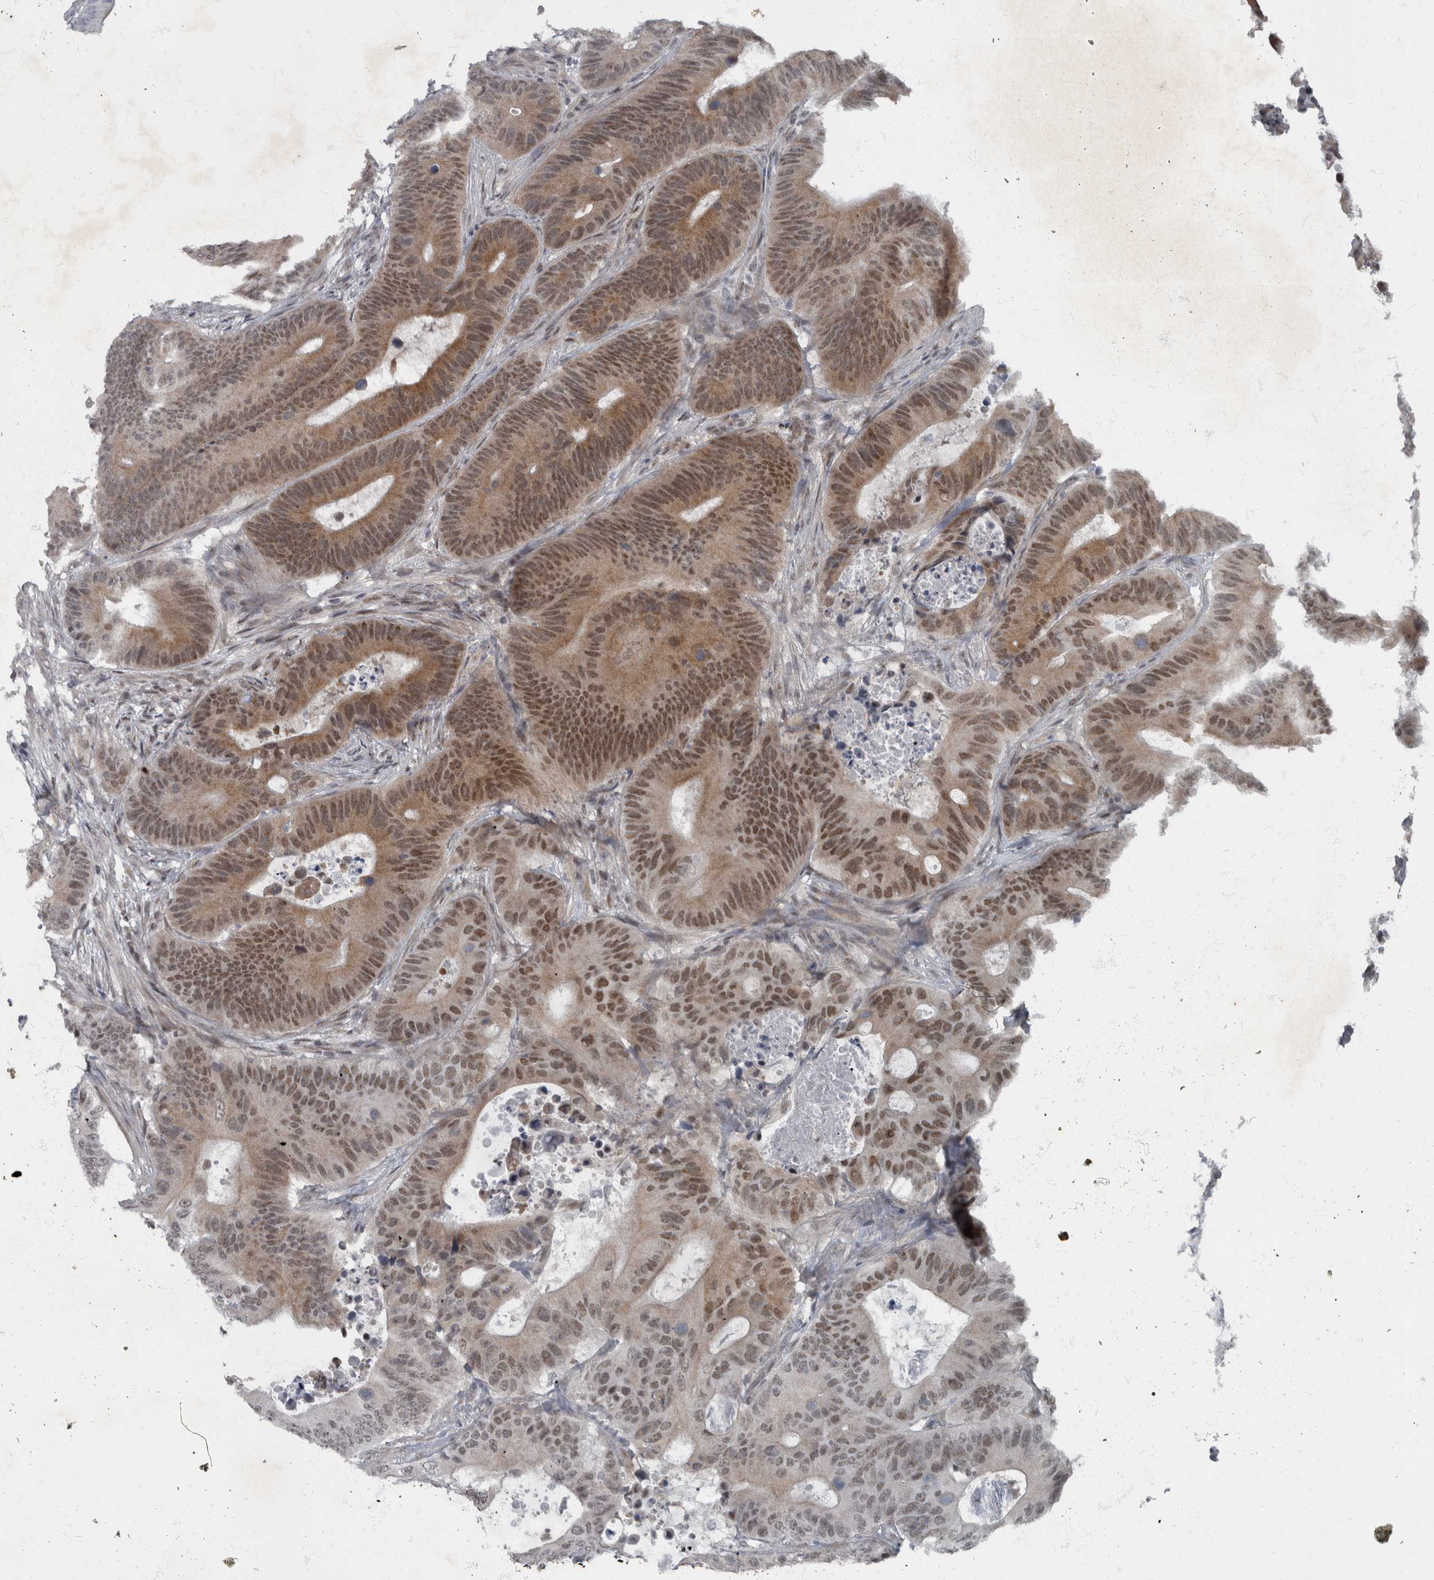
{"staining": {"intensity": "moderate", "quantity": "25%-75%", "location": "cytoplasmic/membranous,nuclear"}, "tissue": "colorectal cancer", "cell_type": "Tumor cells", "image_type": "cancer", "snomed": [{"axis": "morphology", "description": "Adenocarcinoma, NOS"}, {"axis": "topography", "description": "Colon"}], "caption": "Human colorectal cancer stained with a protein marker displays moderate staining in tumor cells.", "gene": "WDR33", "patient": {"sex": "male", "age": 83}}